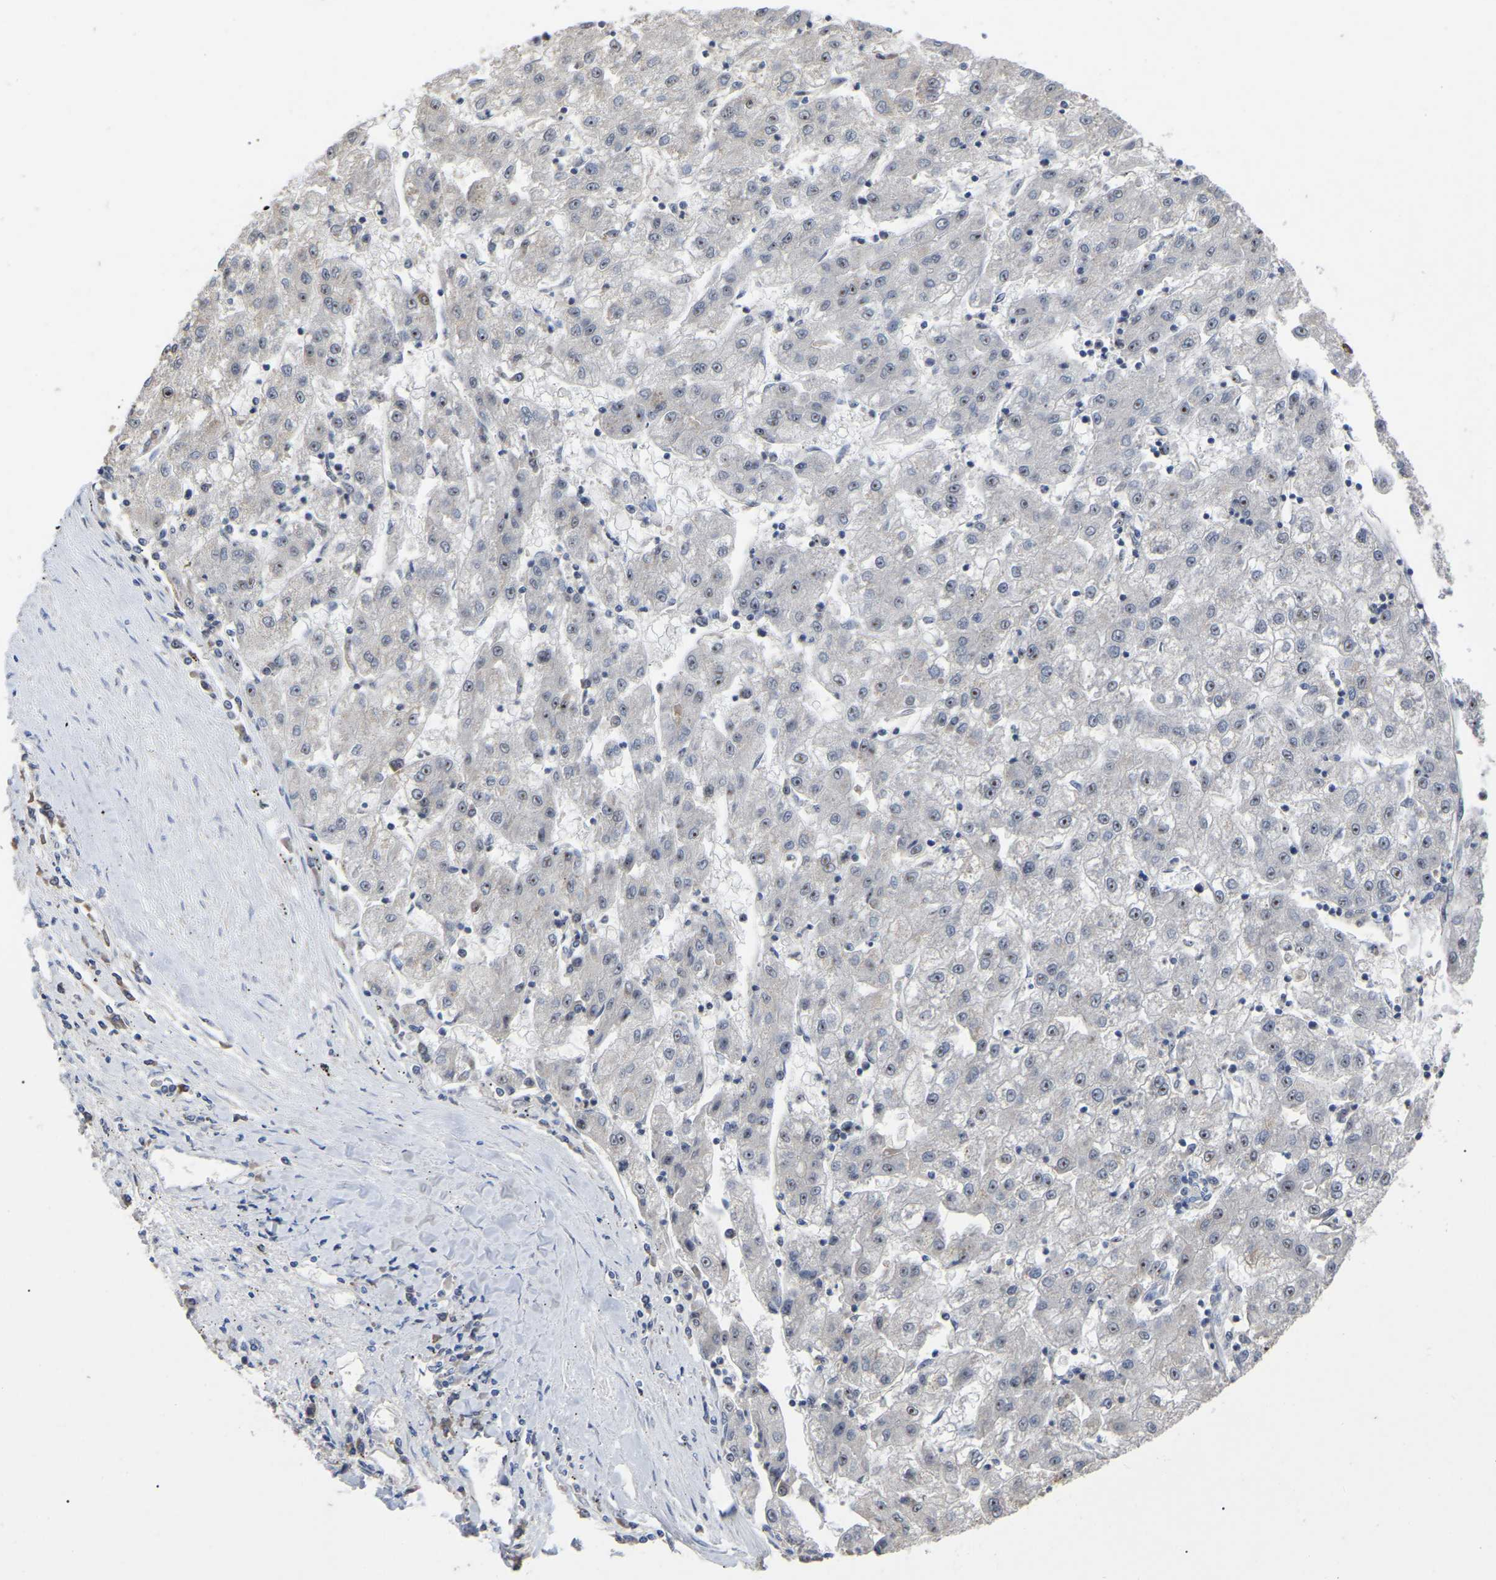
{"staining": {"intensity": "weak", "quantity": "<25%", "location": "nuclear"}, "tissue": "liver cancer", "cell_type": "Tumor cells", "image_type": "cancer", "snomed": [{"axis": "morphology", "description": "Carcinoma, Hepatocellular, NOS"}, {"axis": "topography", "description": "Liver"}], "caption": "IHC of human liver cancer reveals no expression in tumor cells. (DAB immunohistochemistry visualized using brightfield microscopy, high magnification).", "gene": "NOP53", "patient": {"sex": "male", "age": 72}}